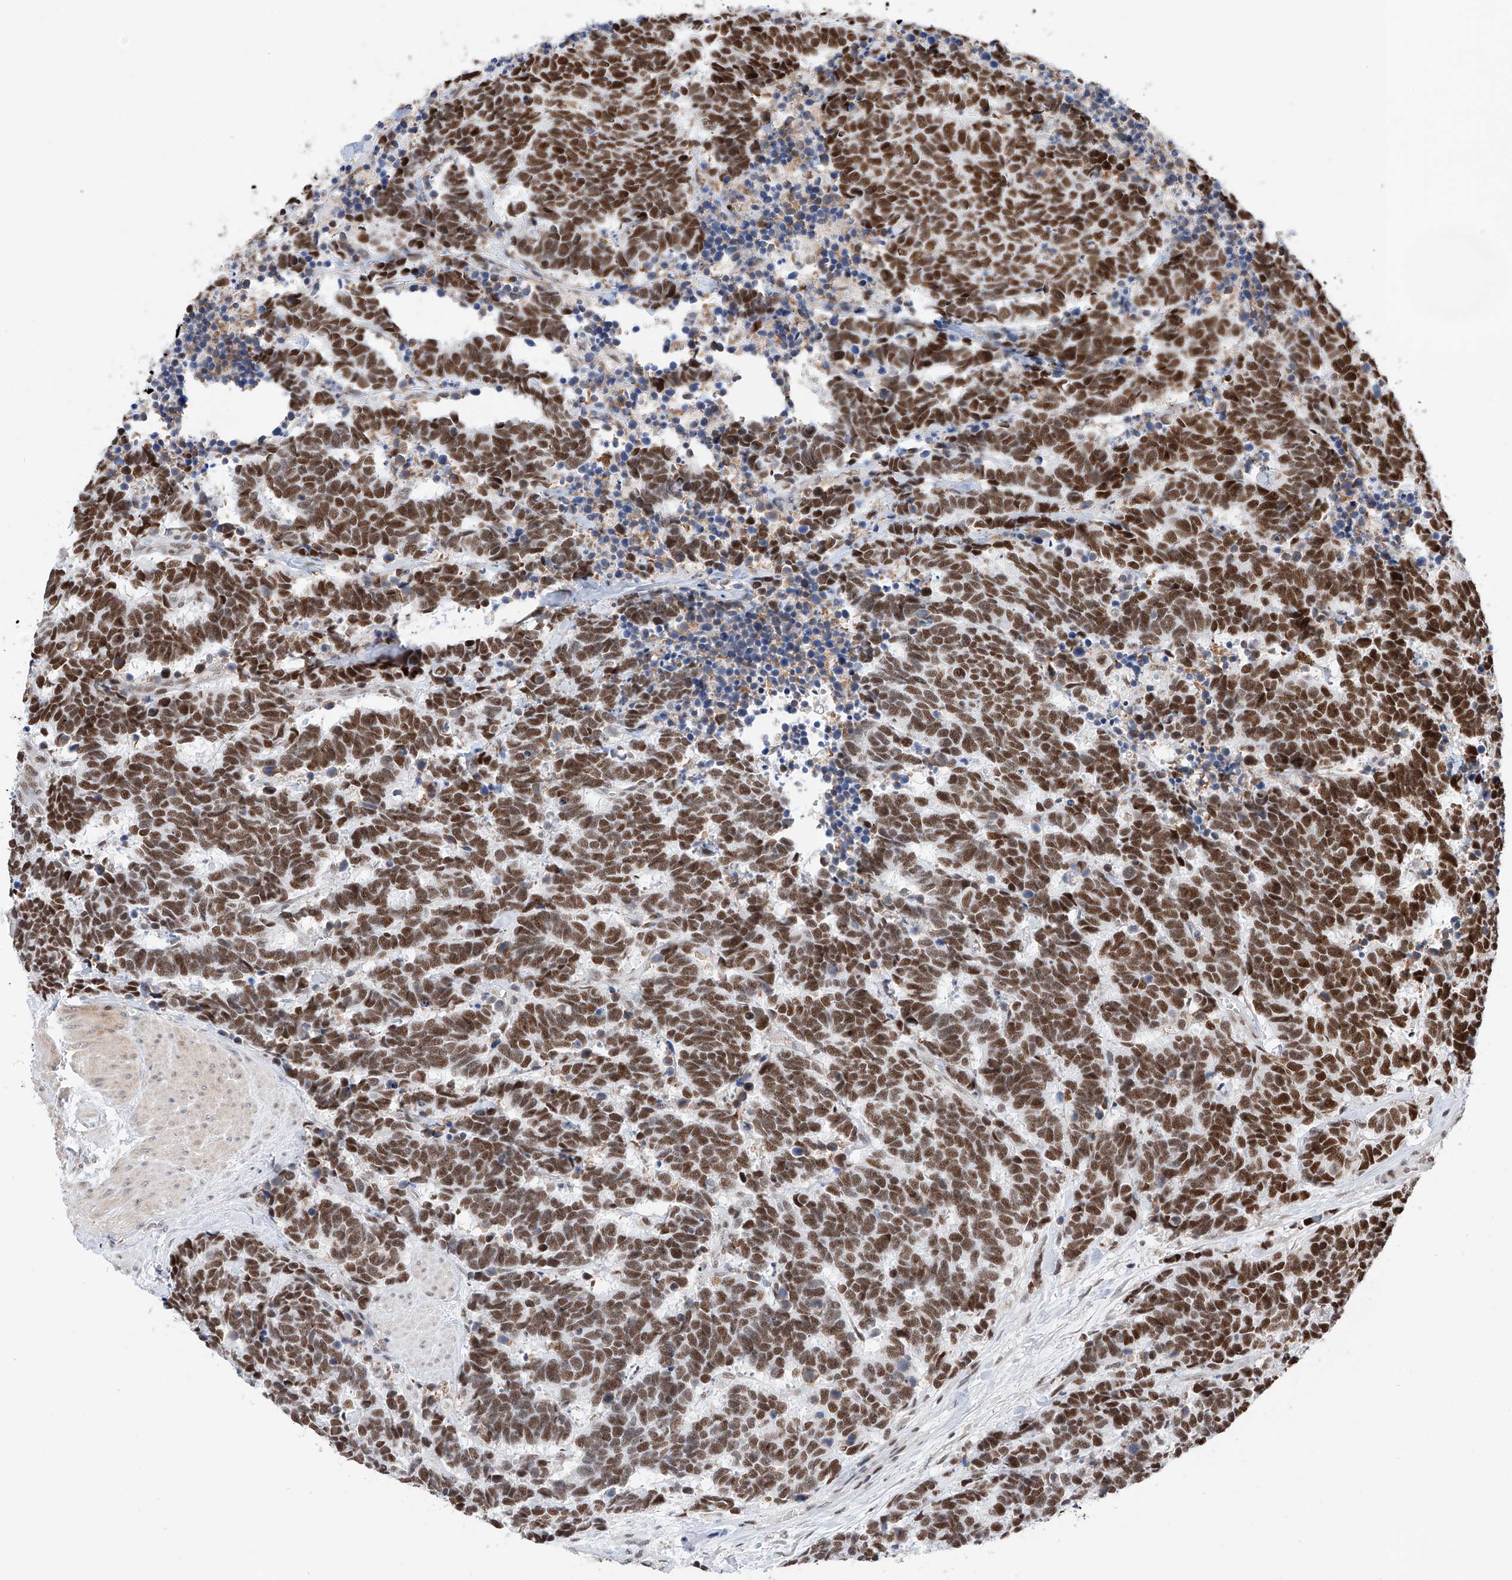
{"staining": {"intensity": "strong", "quantity": ">75%", "location": "nuclear"}, "tissue": "carcinoid", "cell_type": "Tumor cells", "image_type": "cancer", "snomed": [{"axis": "morphology", "description": "Carcinoma, NOS"}, {"axis": "morphology", "description": "Carcinoid, malignant, NOS"}, {"axis": "topography", "description": "Urinary bladder"}], "caption": "Protein expression analysis of carcinoid demonstrates strong nuclear expression in approximately >75% of tumor cells. (Brightfield microscopy of DAB IHC at high magnification).", "gene": "SNRNP200", "patient": {"sex": "male", "age": 57}}